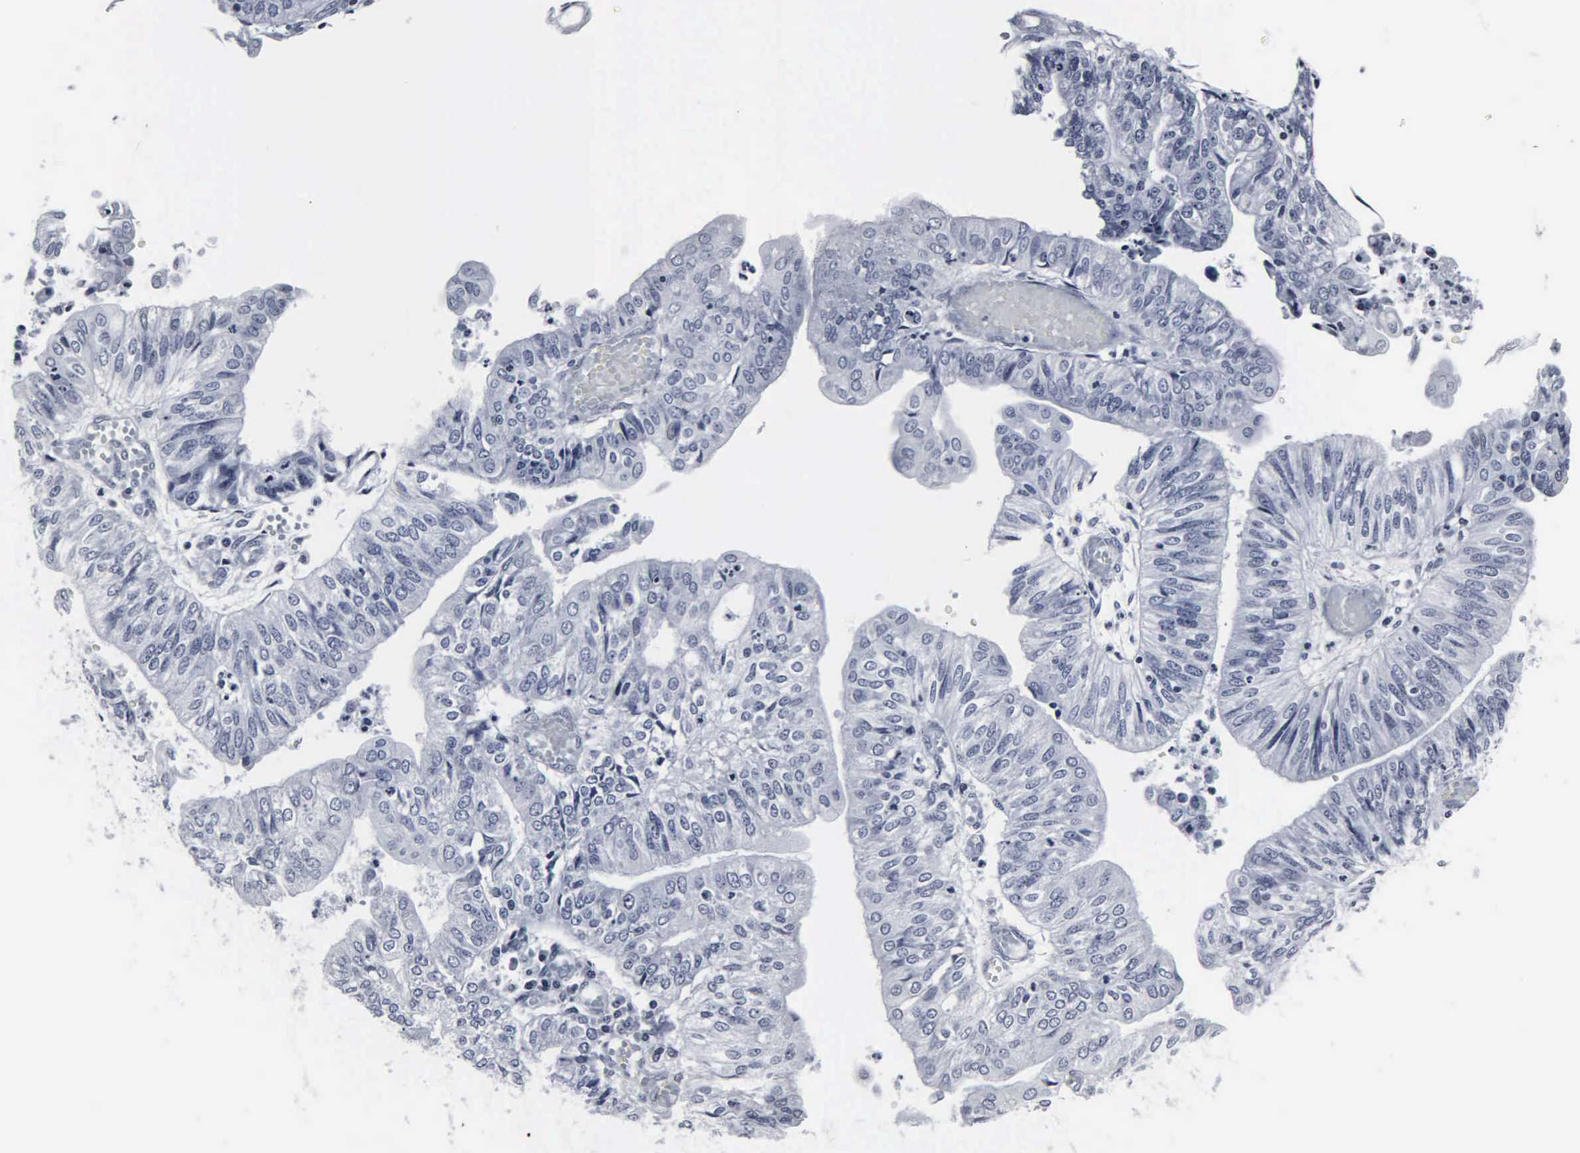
{"staining": {"intensity": "negative", "quantity": "none", "location": "none"}, "tissue": "endometrial cancer", "cell_type": "Tumor cells", "image_type": "cancer", "snomed": [{"axis": "morphology", "description": "Adenocarcinoma, NOS"}, {"axis": "topography", "description": "Endometrium"}], "caption": "This is a image of immunohistochemistry (IHC) staining of endometrial adenocarcinoma, which shows no positivity in tumor cells.", "gene": "DGCR2", "patient": {"sex": "female", "age": 59}}